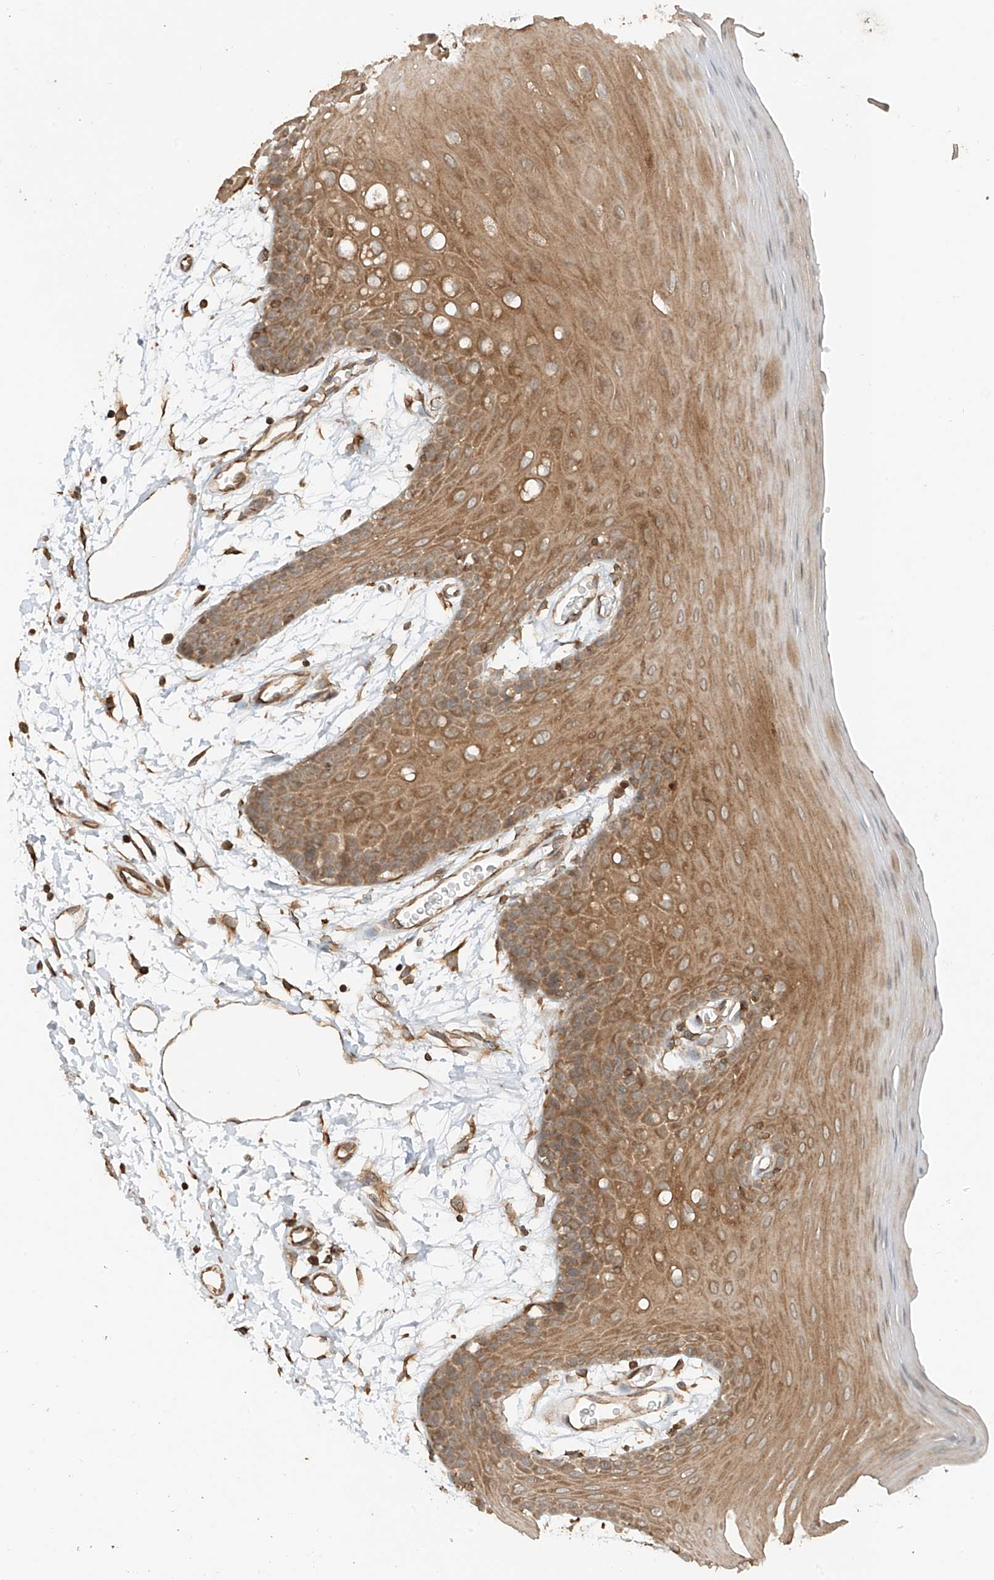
{"staining": {"intensity": "moderate", "quantity": ">75%", "location": "cytoplasmic/membranous"}, "tissue": "oral mucosa", "cell_type": "Squamous epithelial cells", "image_type": "normal", "snomed": [{"axis": "morphology", "description": "Normal tissue, NOS"}, {"axis": "topography", "description": "Skeletal muscle"}, {"axis": "topography", "description": "Oral tissue"}, {"axis": "topography", "description": "Salivary gland"}, {"axis": "topography", "description": "Peripheral nerve tissue"}], "caption": "A medium amount of moderate cytoplasmic/membranous positivity is appreciated in approximately >75% of squamous epithelial cells in unremarkable oral mucosa.", "gene": "ANKZF1", "patient": {"sex": "male", "age": 54}}